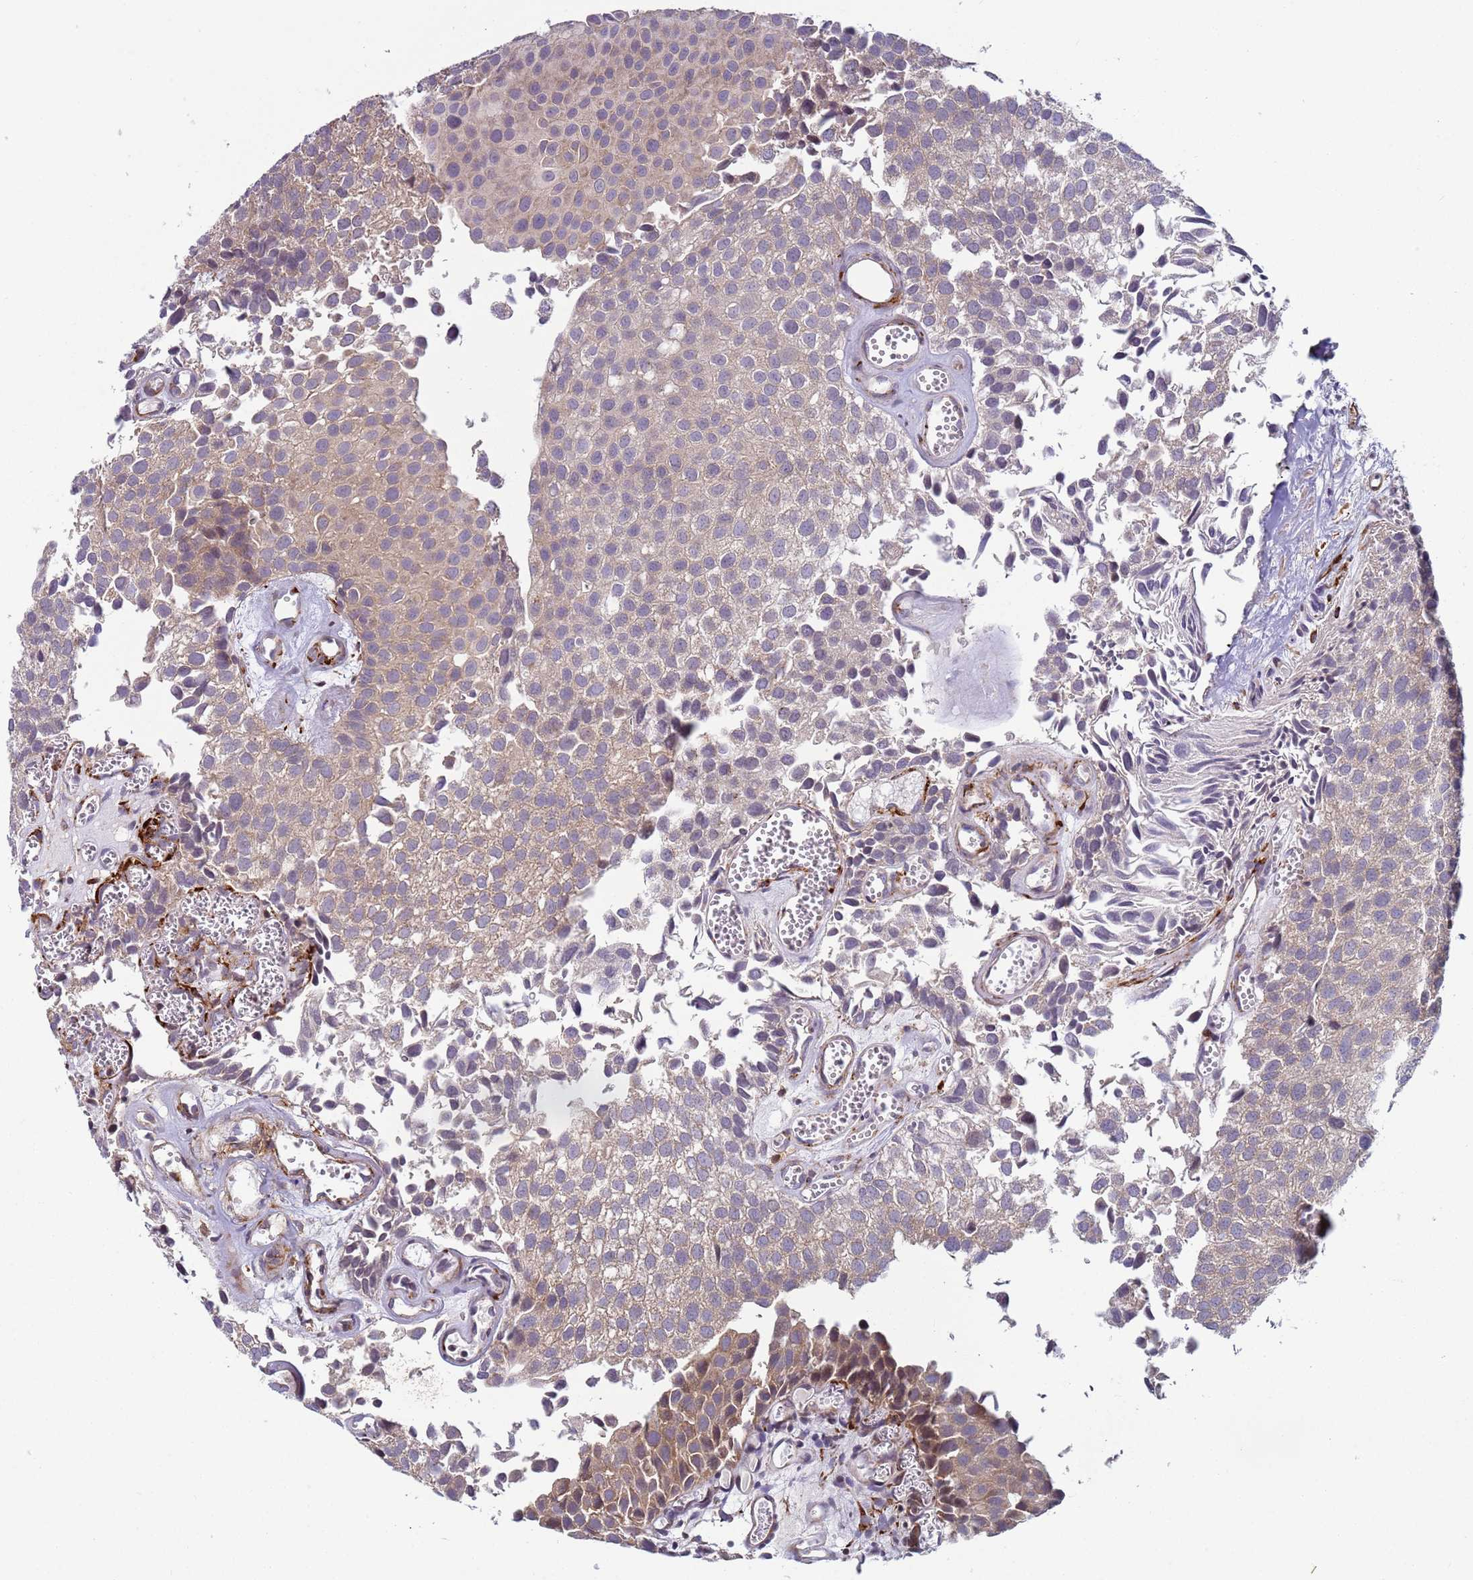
{"staining": {"intensity": "weak", "quantity": "25%-75%", "location": "cytoplasmic/membranous"}, "tissue": "urothelial cancer", "cell_type": "Tumor cells", "image_type": "cancer", "snomed": [{"axis": "morphology", "description": "Urothelial carcinoma, Low grade"}, {"axis": "topography", "description": "Urinary bladder"}], "caption": "This micrograph reveals IHC staining of human urothelial carcinoma (low-grade), with low weak cytoplasmic/membranous positivity in approximately 25%-75% of tumor cells.", "gene": "SNAPC4", "patient": {"sex": "male", "age": 88}}